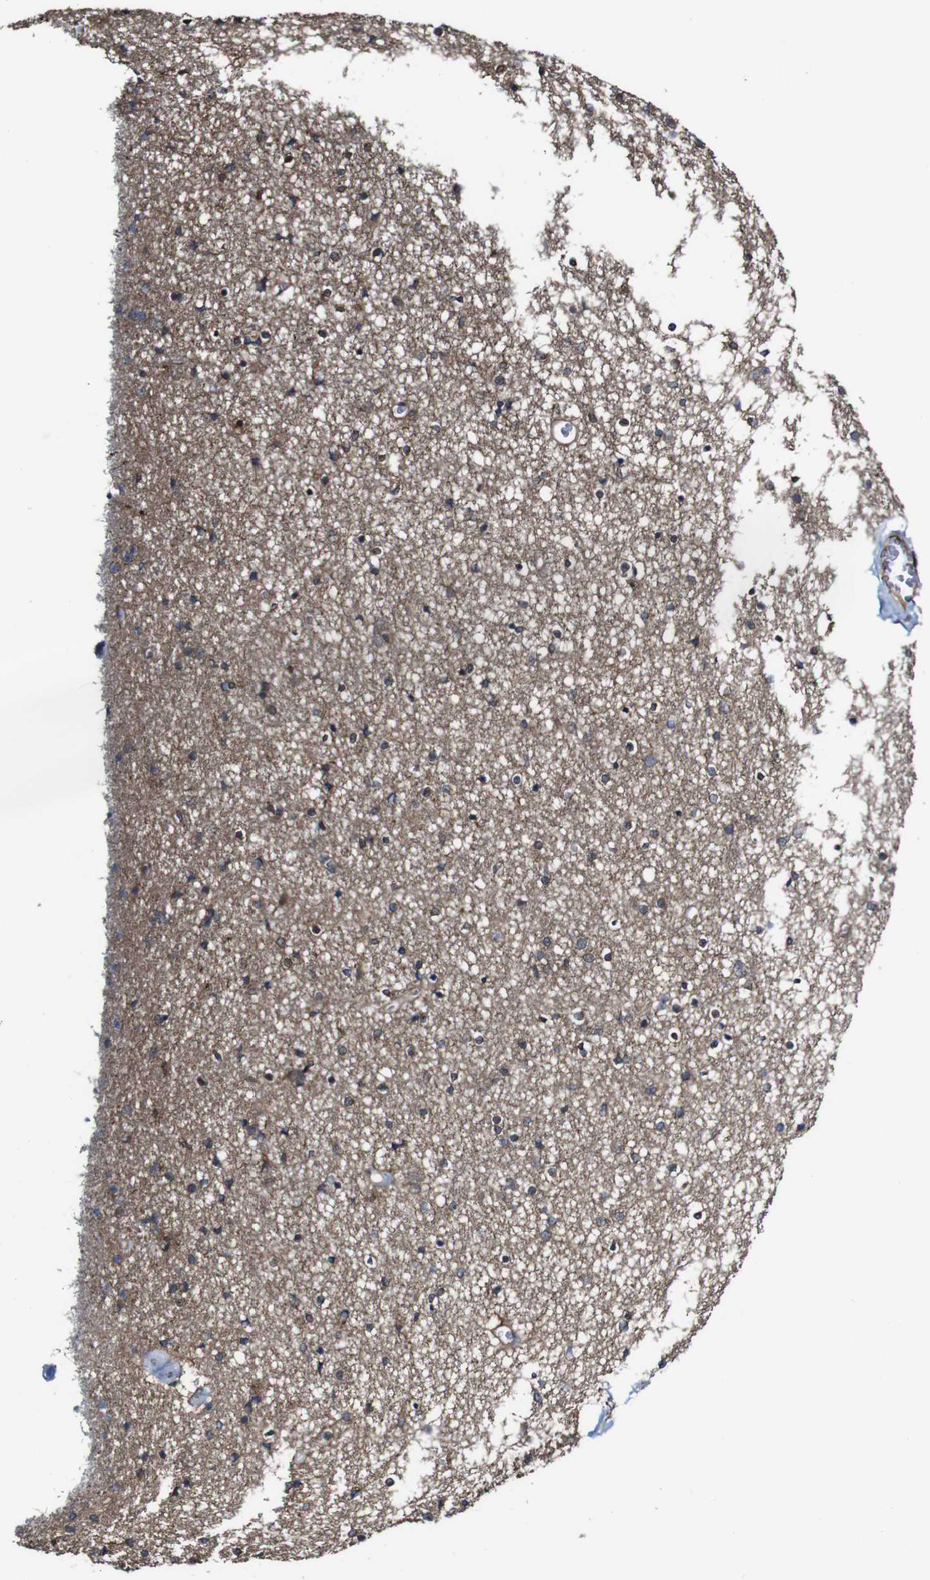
{"staining": {"intensity": "moderate", "quantity": "25%-75%", "location": "cytoplasmic/membranous"}, "tissue": "caudate", "cell_type": "Glial cells", "image_type": "normal", "snomed": [{"axis": "morphology", "description": "Normal tissue, NOS"}, {"axis": "topography", "description": "Lateral ventricle wall"}], "caption": "About 25%-75% of glial cells in unremarkable human caudate show moderate cytoplasmic/membranous protein positivity as visualized by brown immunohistochemical staining.", "gene": "PTPRR", "patient": {"sex": "female", "age": 54}}